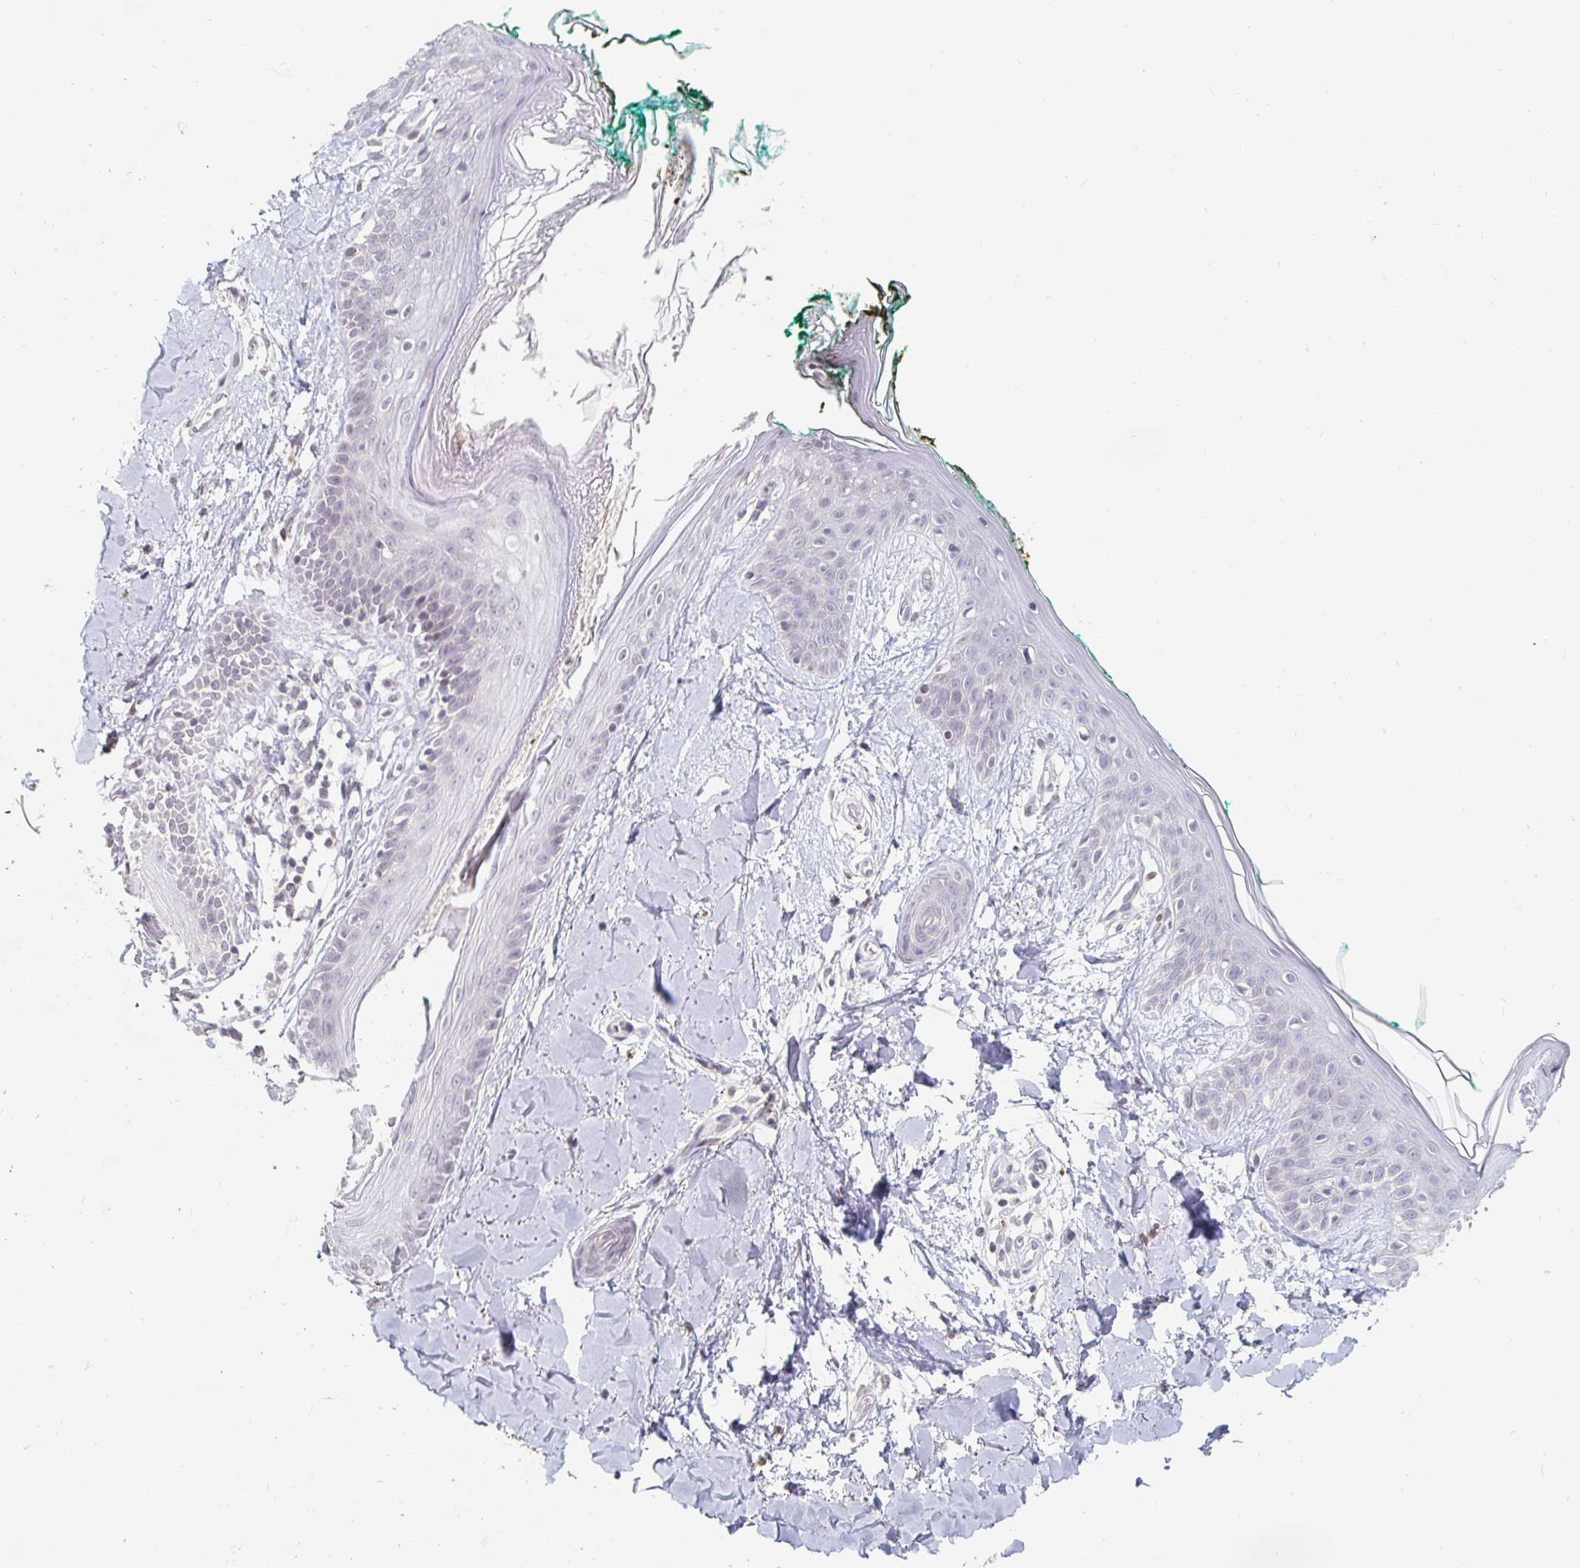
{"staining": {"intensity": "negative", "quantity": "none", "location": "none"}, "tissue": "skin", "cell_type": "Fibroblasts", "image_type": "normal", "snomed": [{"axis": "morphology", "description": "Normal tissue, NOS"}, {"axis": "topography", "description": "Skin"}], "caption": "Benign skin was stained to show a protein in brown. There is no significant positivity in fibroblasts. The staining was performed using DAB to visualize the protein expression in brown, while the nuclei were stained in blue with hematoxylin (Magnification: 20x).", "gene": "NME9", "patient": {"sex": "female", "age": 34}}